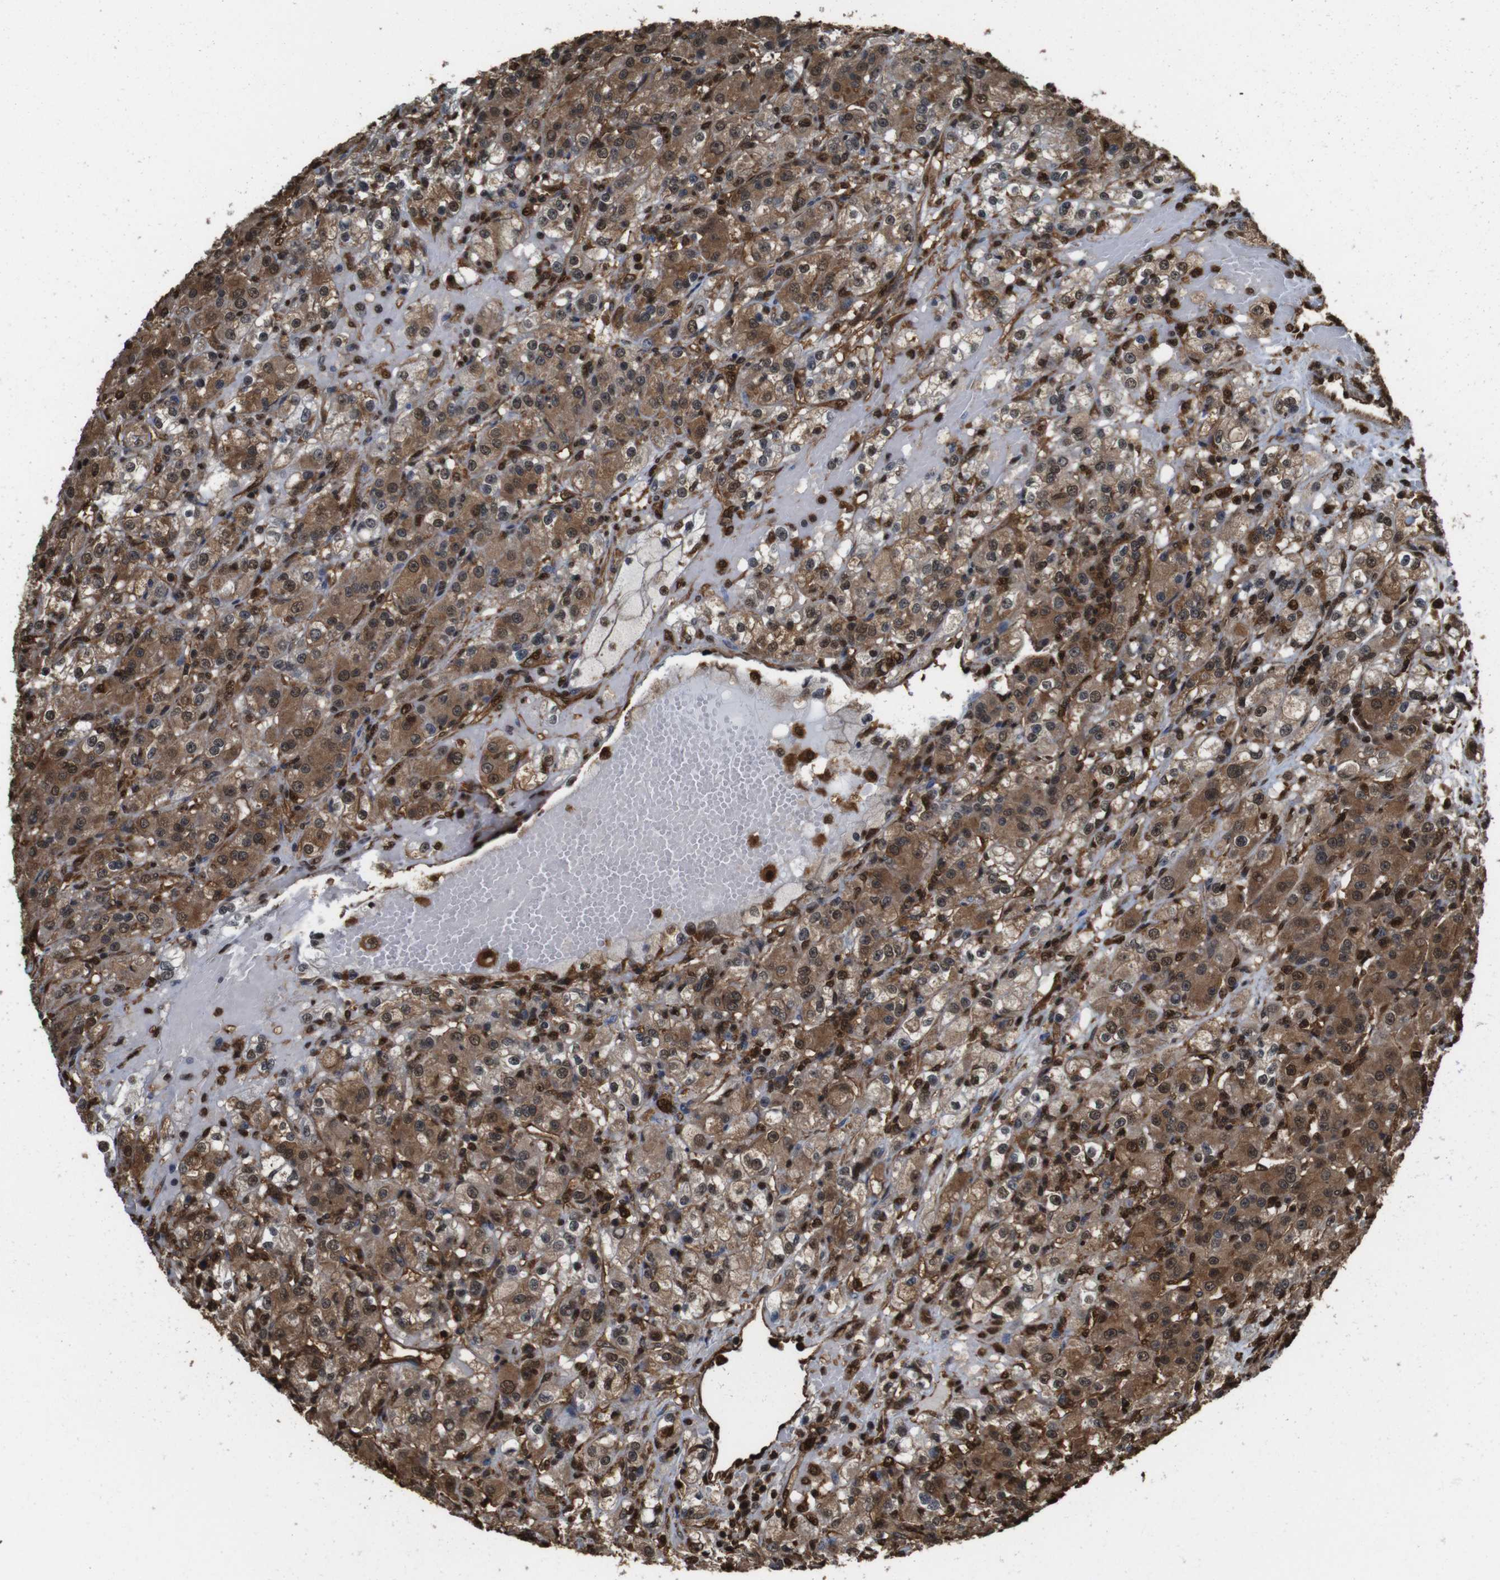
{"staining": {"intensity": "moderate", "quantity": ">75%", "location": "cytoplasmic/membranous,nuclear"}, "tissue": "renal cancer", "cell_type": "Tumor cells", "image_type": "cancer", "snomed": [{"axis": "morphology", "description": "Normal tissue, NOS"}, {"axis": "morphology", "description": "Adenocarcinoma, NOS"}, {"axis": "topography", "description": "Kidney"}], "caption": "Immunohistochemistry (IHC) (DAB) staining of renal adenocarcinoma displays moderate cytoplasmic/membranous and nuclear protein positivity in approximately >75% of tumor cells.", "gene": "VCP", "patient": {"sex": "male", "age": 61}}